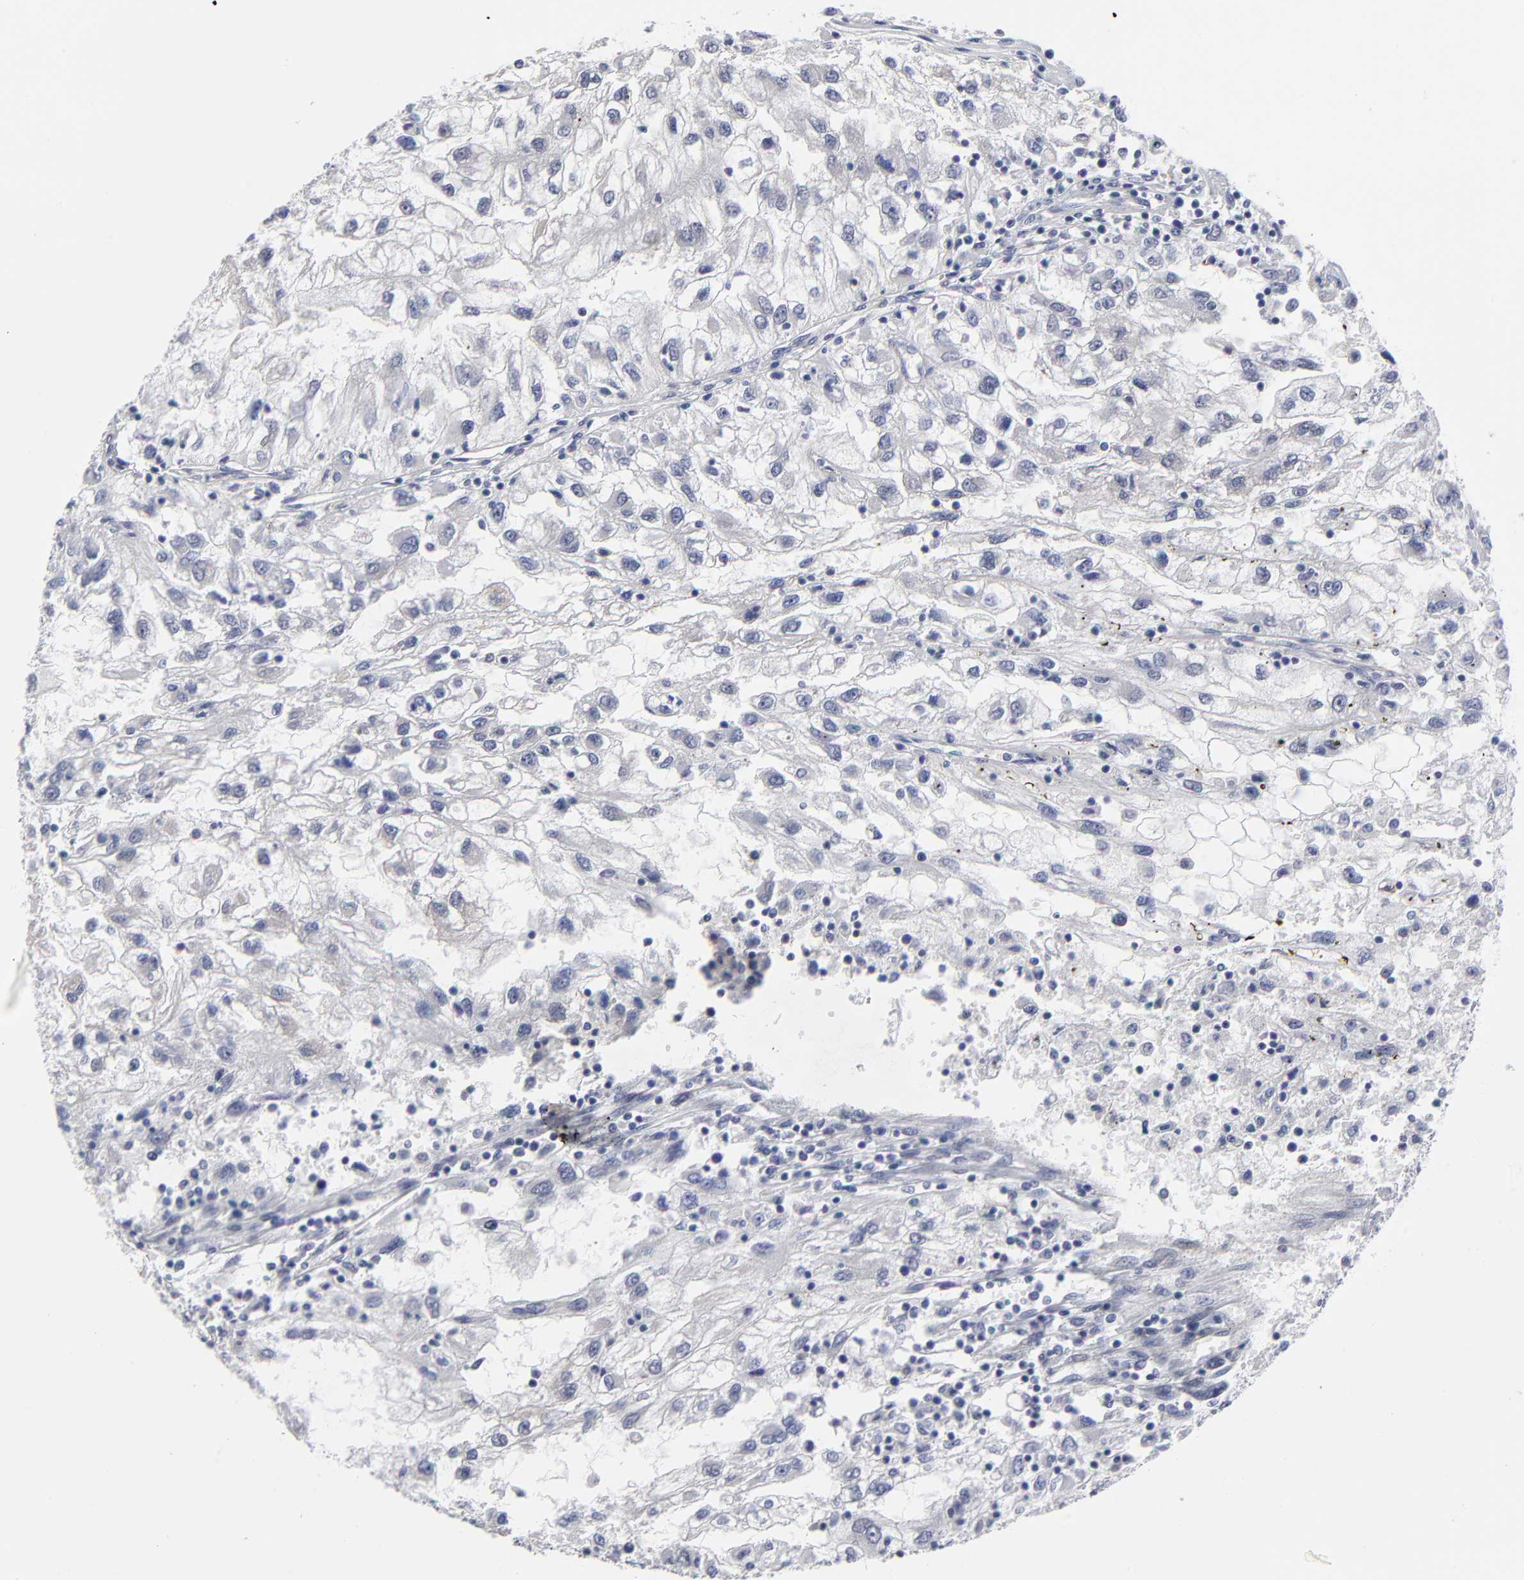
{"staining": {"intensity": "negative", "quantity": "none", "location": "none"}, "tissue": "renal cancer", "cell_type": "Tumor cells", "image_type": "cancer", "snomed": [{"axis": "morphology", "description": "Normal tissue, NOS"}, {"axis": "morphology", "description": "Adenocarcinoma, NOS"}, {"axis": "topography", "description": "Kidney"}], "caption": "DAB immunohistochemical staining of renal cancer (adenocarcinoma) shows no significant staining in tumor cells.", "gene": "MAGEA10", "patient": {"sex": "male", "age": 71}}